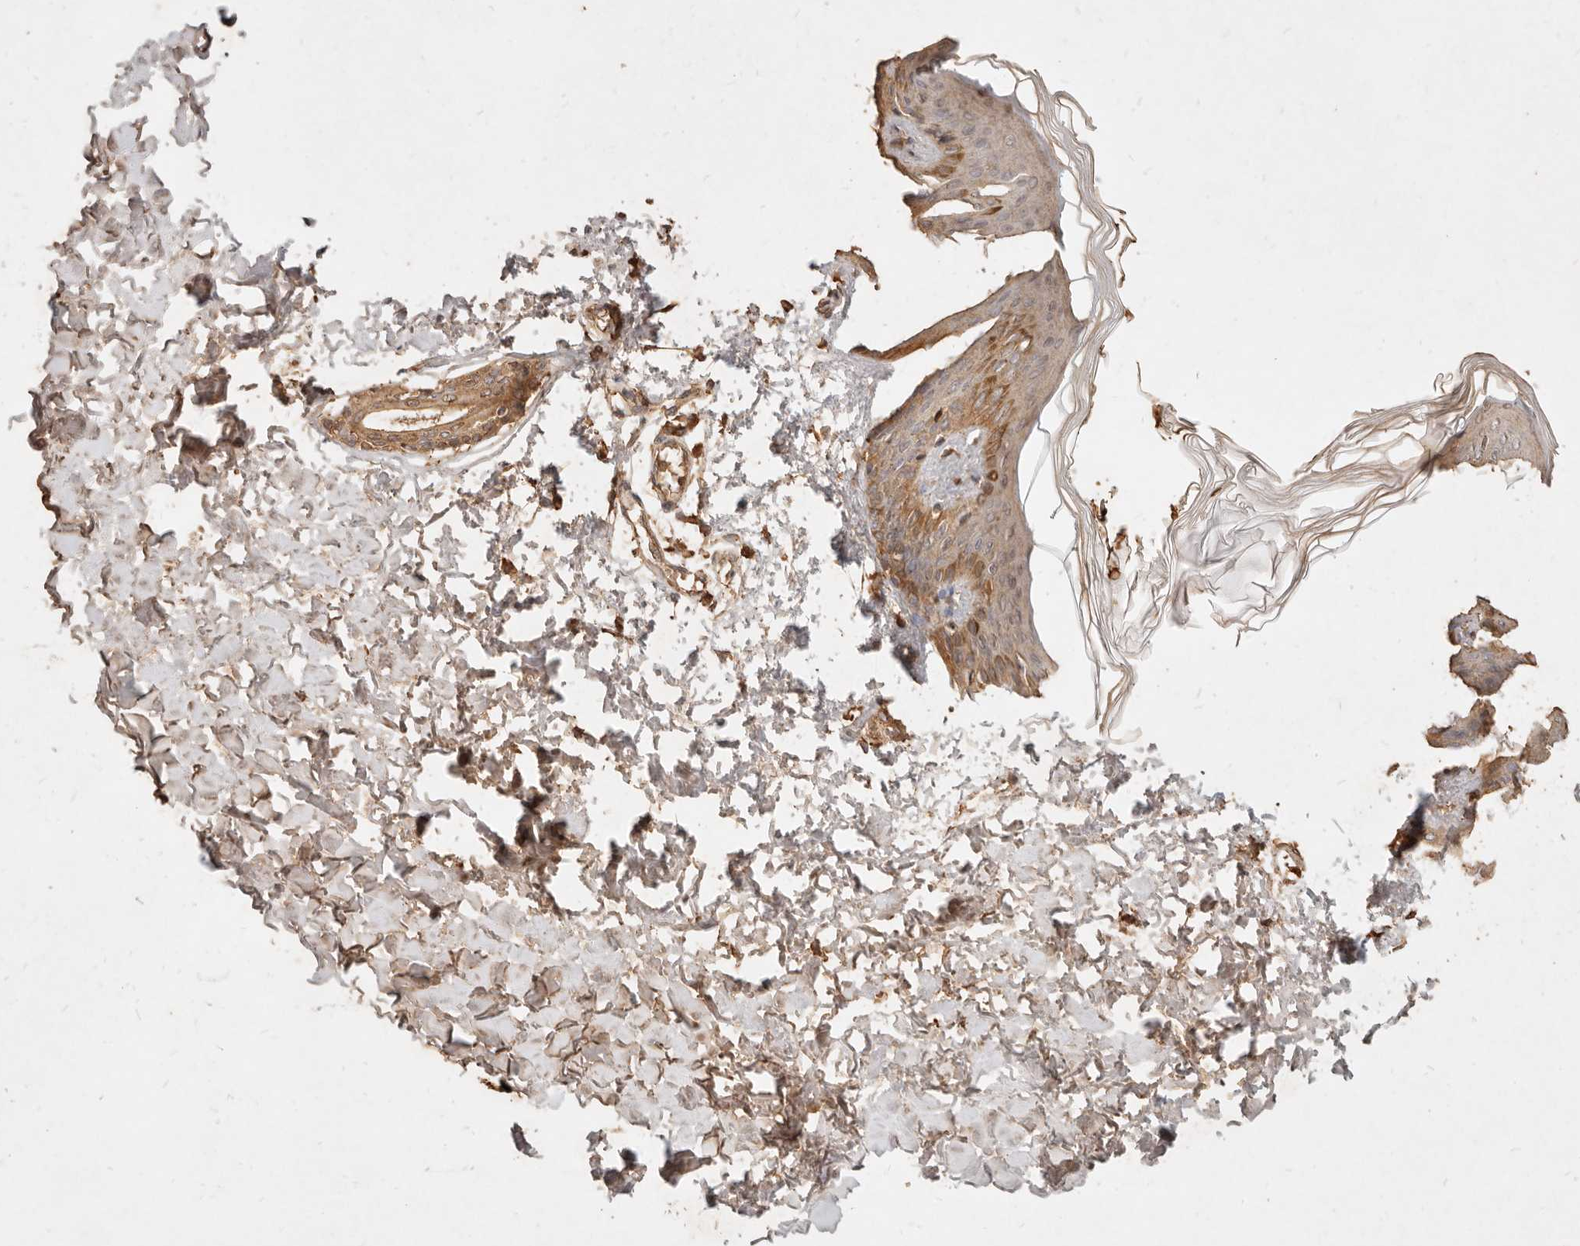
{"staining": {"intensity": "moderate", "quantity": "25%-75%", "location": "cytoplasmic/membranous"}, "tissue": "skin", "cell_type": "Fibroblasts", "image_type": "normal", "snomed": [{"axis": "morphology", "description": "Normal tissue, NOS"}, {"axis": "morphology", "description": "Neoplasm, benign, NOS"}, {"axis": "topography", "description": "Skin"}, {"axis": "topography", "description": "Soft tissue"}], "caption": "DAB immunohistochemical staining of normal skin displays moderate cytoplasmic/membranous protein expression in about 25%-75% of fibroblasts.", "gene": "FAM180B", "patient": {"sex": "male", "age": 26}}